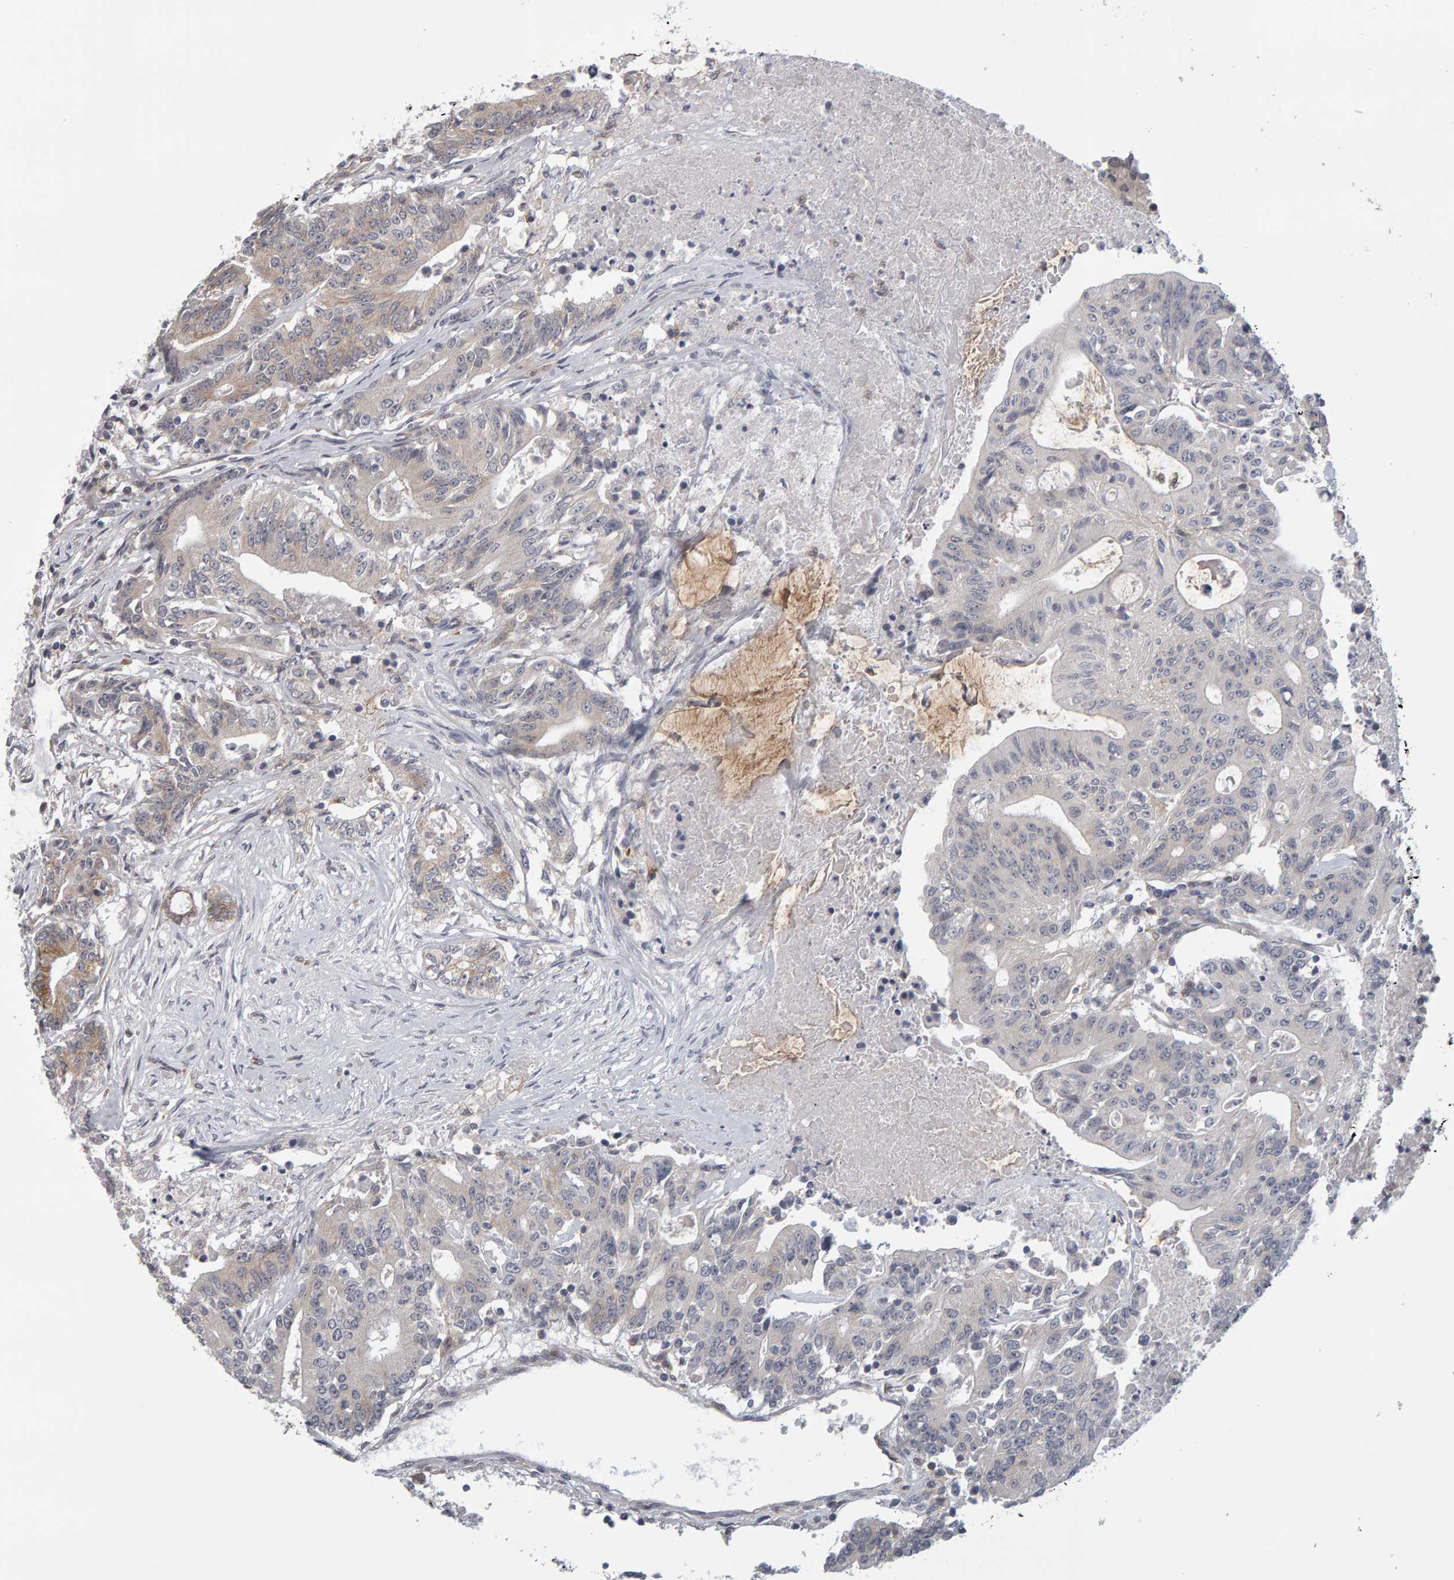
{"staining": {"intensity": "negative", "quantity": "none", "location": "none"}, "tissue": "colorectal cancer", "cell_type": "Tumor cells", "image_type": "cancer", "snomed": [{"axis": "morphology", "description": "Adenocarcinoma, NOS"}, {"axis": "topography", "description": "Colon"}], "caption": "The micrograph displays no staining of tumor cells in colorectal adenocarcinoma. The staining was performed using DAB (3,3'-diaminobenzidine) to visualize the protein expression in brown, while the nuclei were stained in blue with hematoxylin (Magnification: 20x).", "gene": "MSRA", "patient": {"sex": "female", "age": 77}}